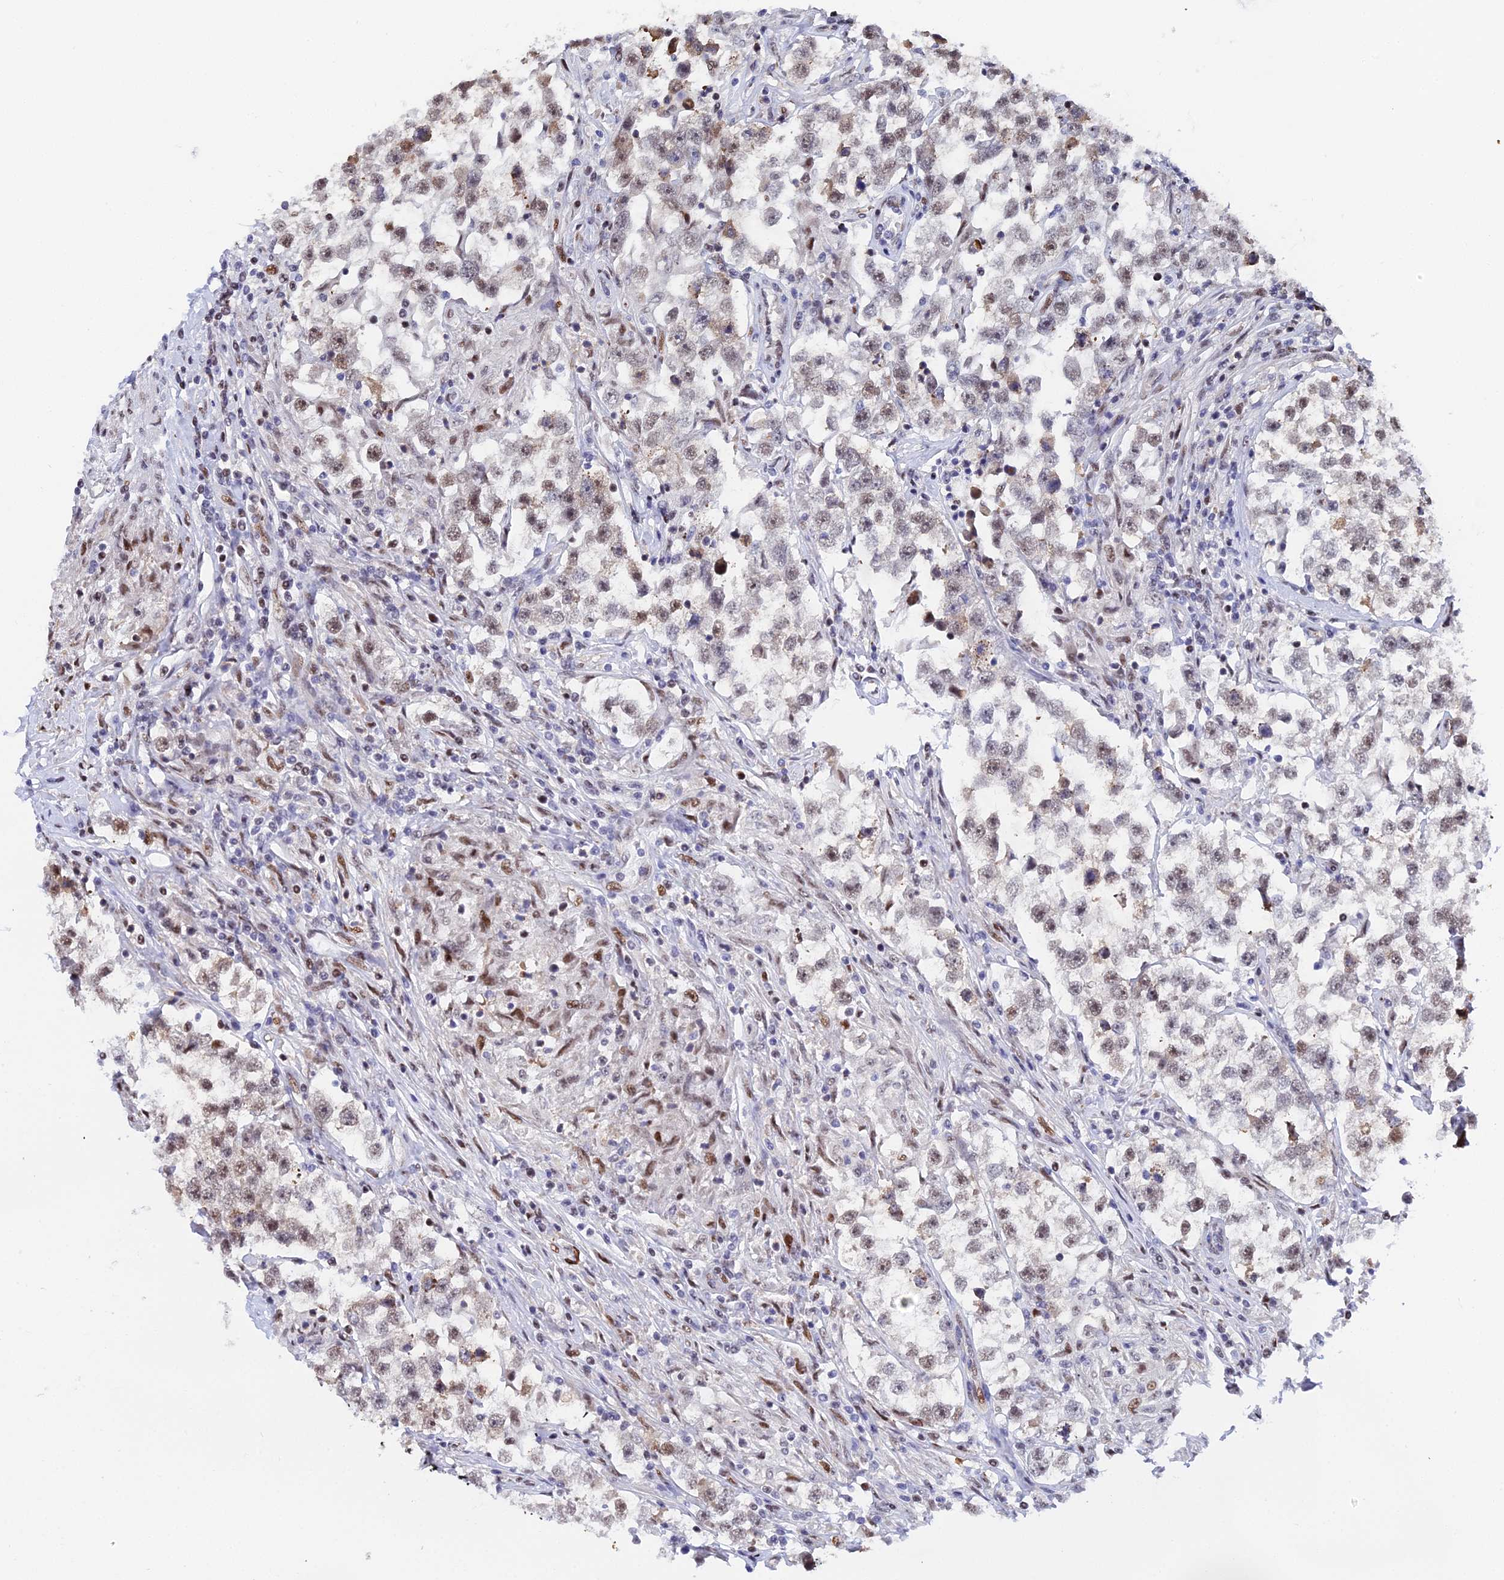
{"staining": {"intensity": "weak", "quantity": ">75%", "location": "nuclear"}, "tissue": "testis cancer", "cell_type": "Tumor cells", "image_type": "cancer", "snomed": [{"axis": "morphology", "description": "Seminoma, NOS"}, {"axis": "topography", "description": "Testis"}], "caption": "A brown stain highlights weak nuclear staining of a protein in human testis cancer tumor cells.", "gene": "TIFA", "patient": {"sex": "male", "age": 46}}